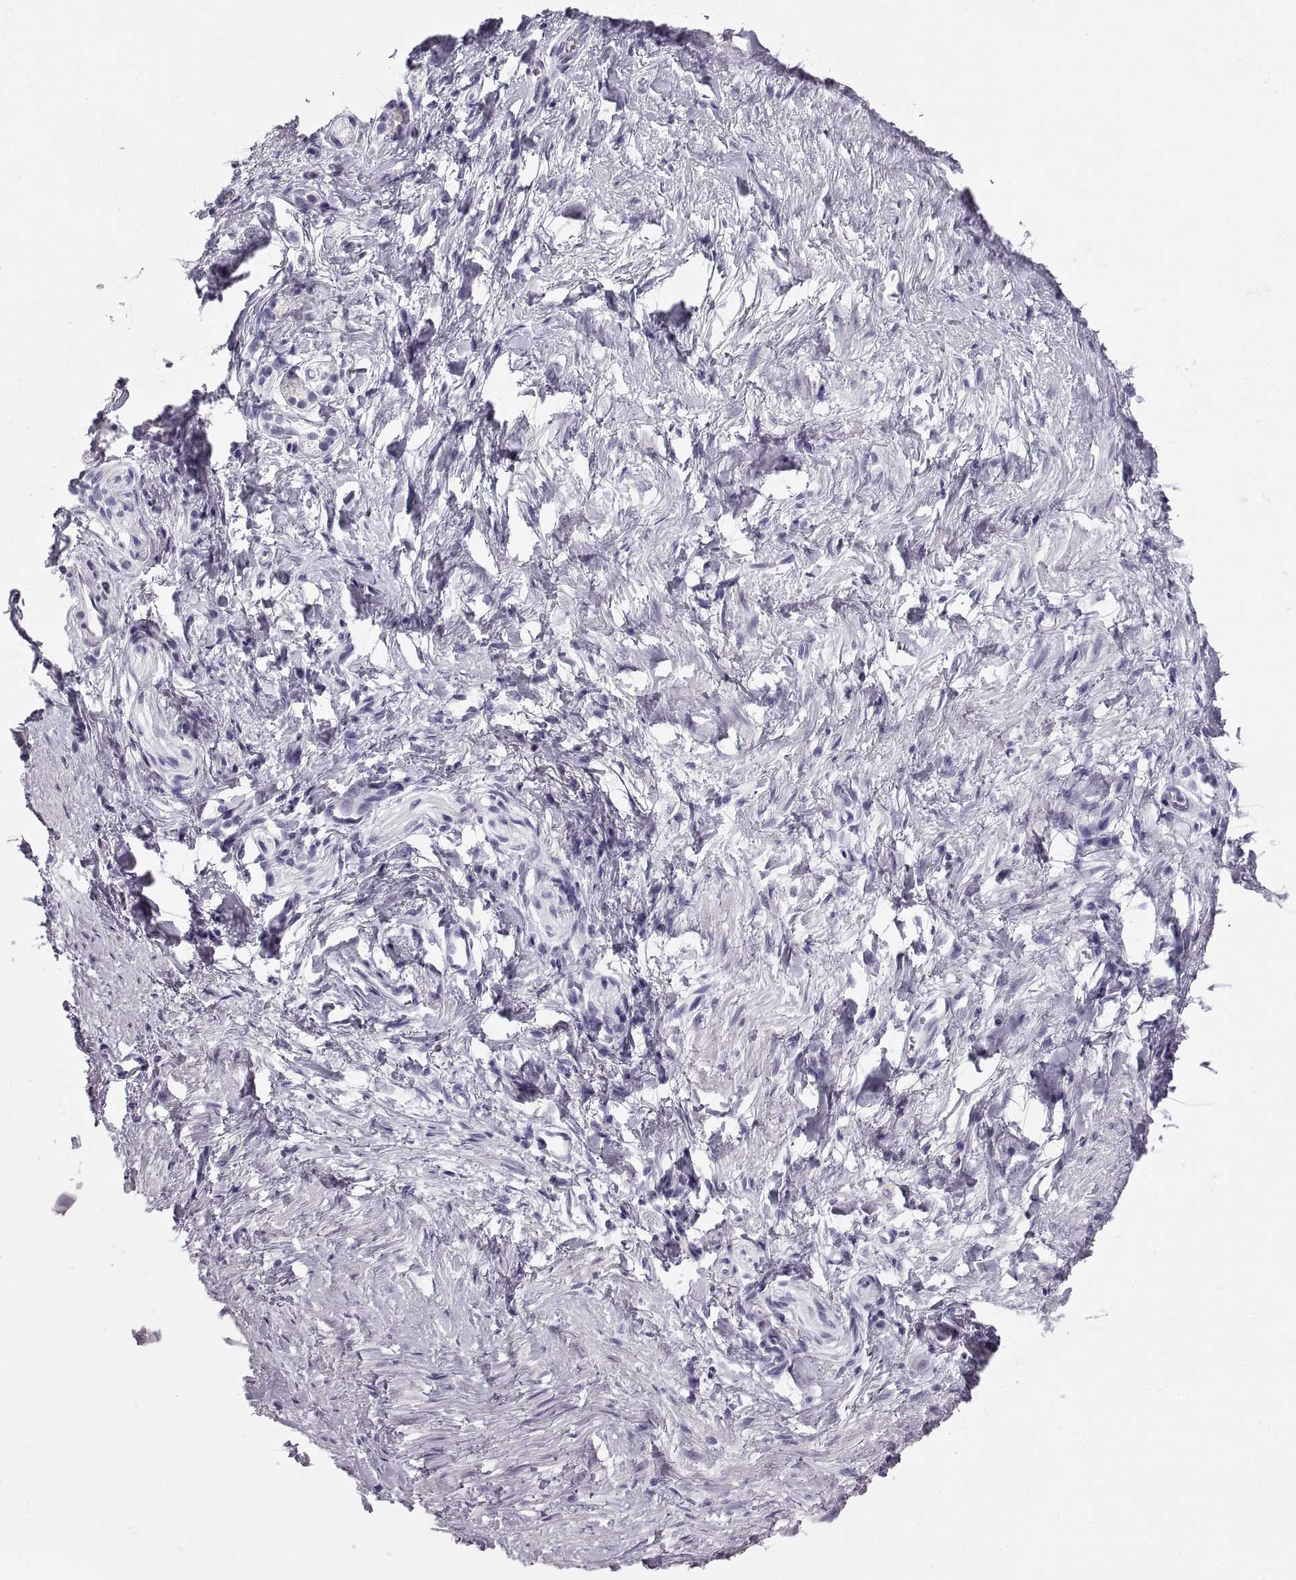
{"staining": {"intensity": "negative", "quantity": "none", "location": "none"}, "tissue": "stomach cancer", "cell_type": "Tumor cells", "image_type": "cancer", "snomed": [{"axis": "morphology", "description": "Adenocarcinoma, NOS"}, {"axis": "topography", "description": "Stomach"}], "caption": "IHC of stomach cancer reveals no positivity in tumor cells. (DAB IHC visualized using brightfield microscopy, high magnification).", "gene": "CRYAA", "patient": {"sex": "male", "age": 58}}